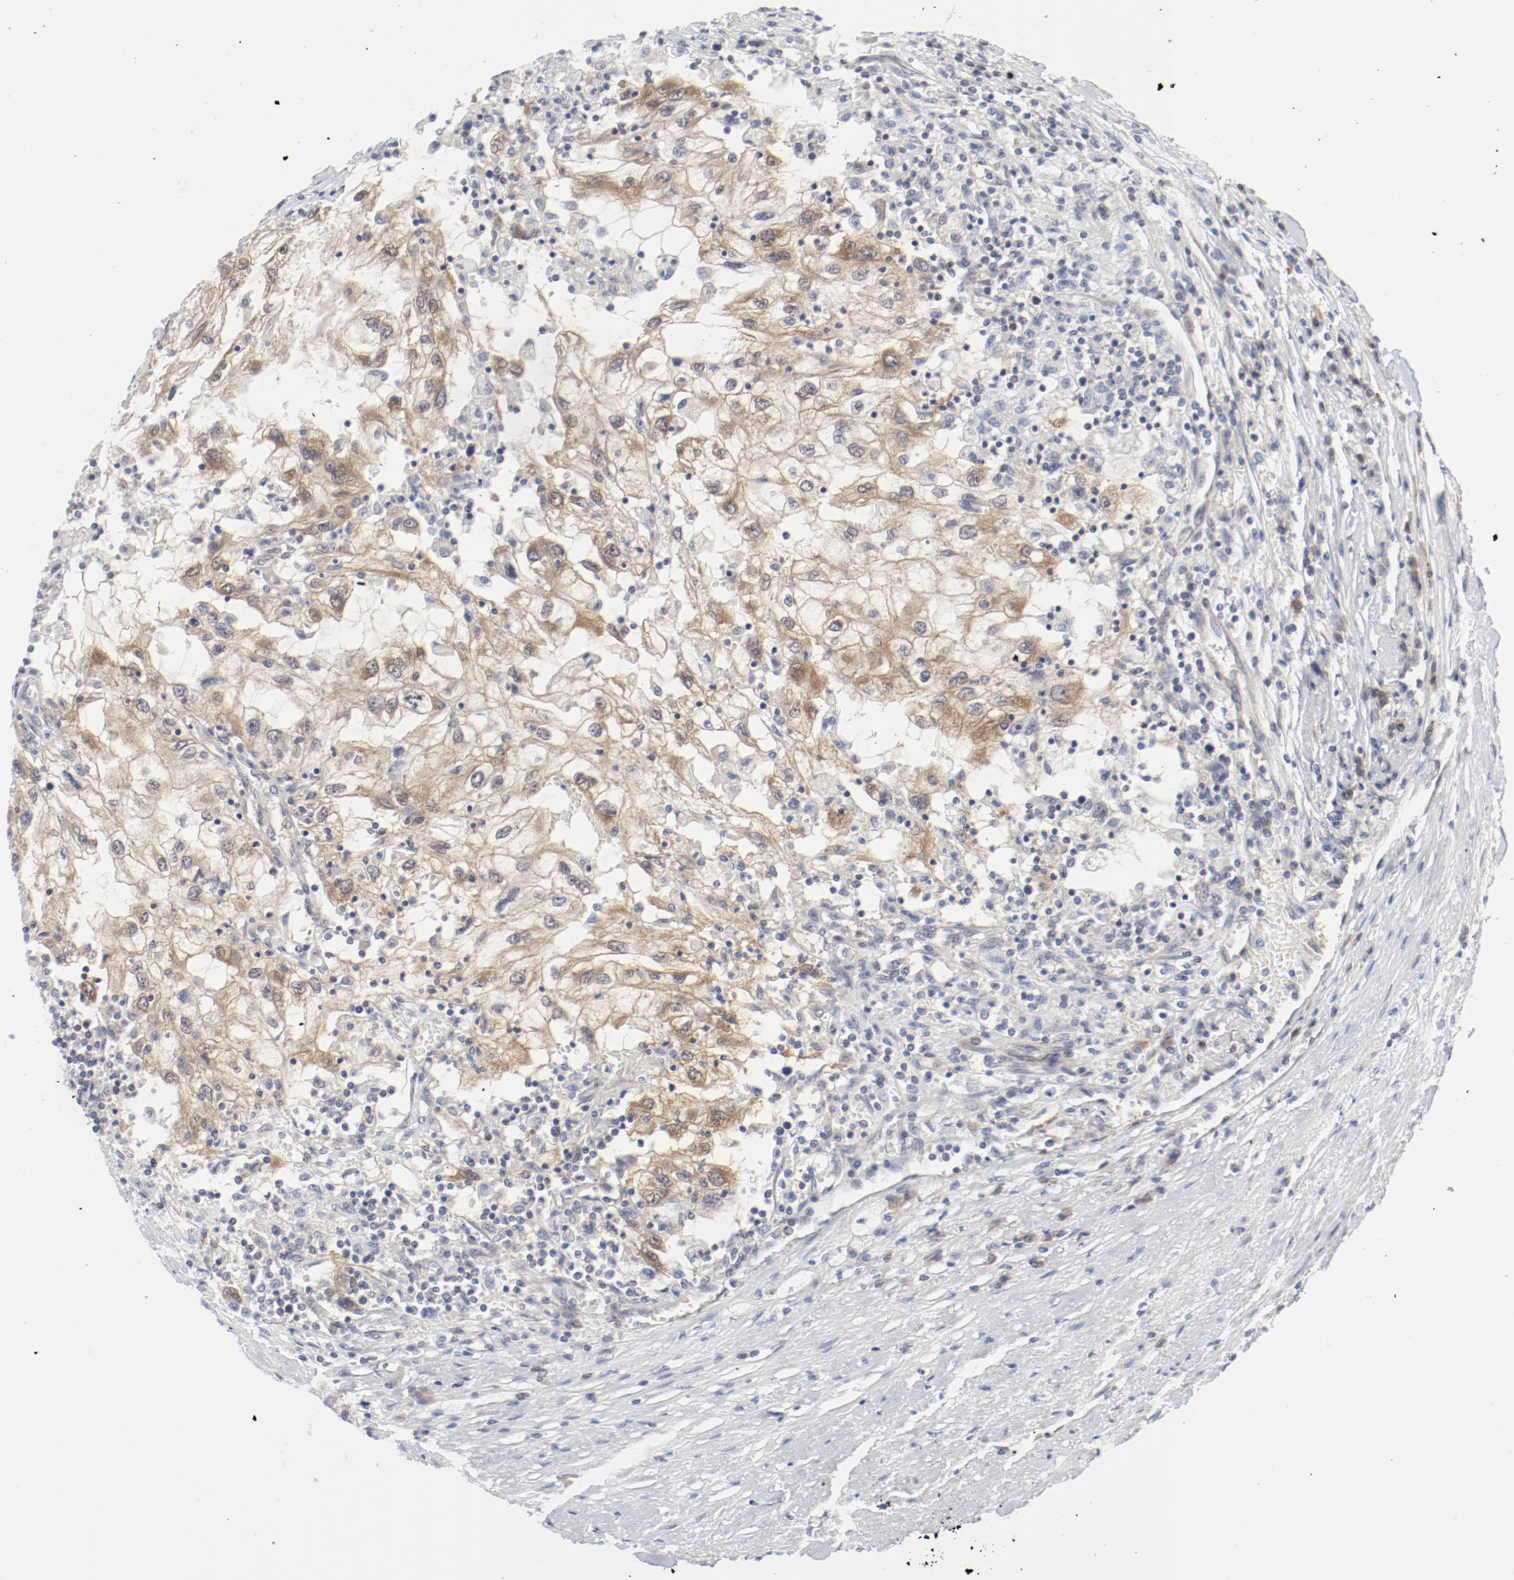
{"staining": {"intensity": "moderate", "quantity": ">75%", "location": "cytoplasmic/membranous"}, "tissue": "renal cancer", "cell_type": "Tumor cells", "image_type": "cancer", "snomed": [{"axis": "morphology", "description": "Normal tissue, NOS"}, {"axis": "morphology", "description": "Adenocarcinoma, NOS"}, {"axis": "topography", "description": "Kidney"}], "caption": "A brown stain shows moderate cytoplasmic/membranous expression of a protein in renal cancer (adenocarcinoma) tumor cells. The protein is shown in brown color, while the nuclei are stained blue.", "gene": "BAD", "patient": {"sex": "male", "age": 71}}